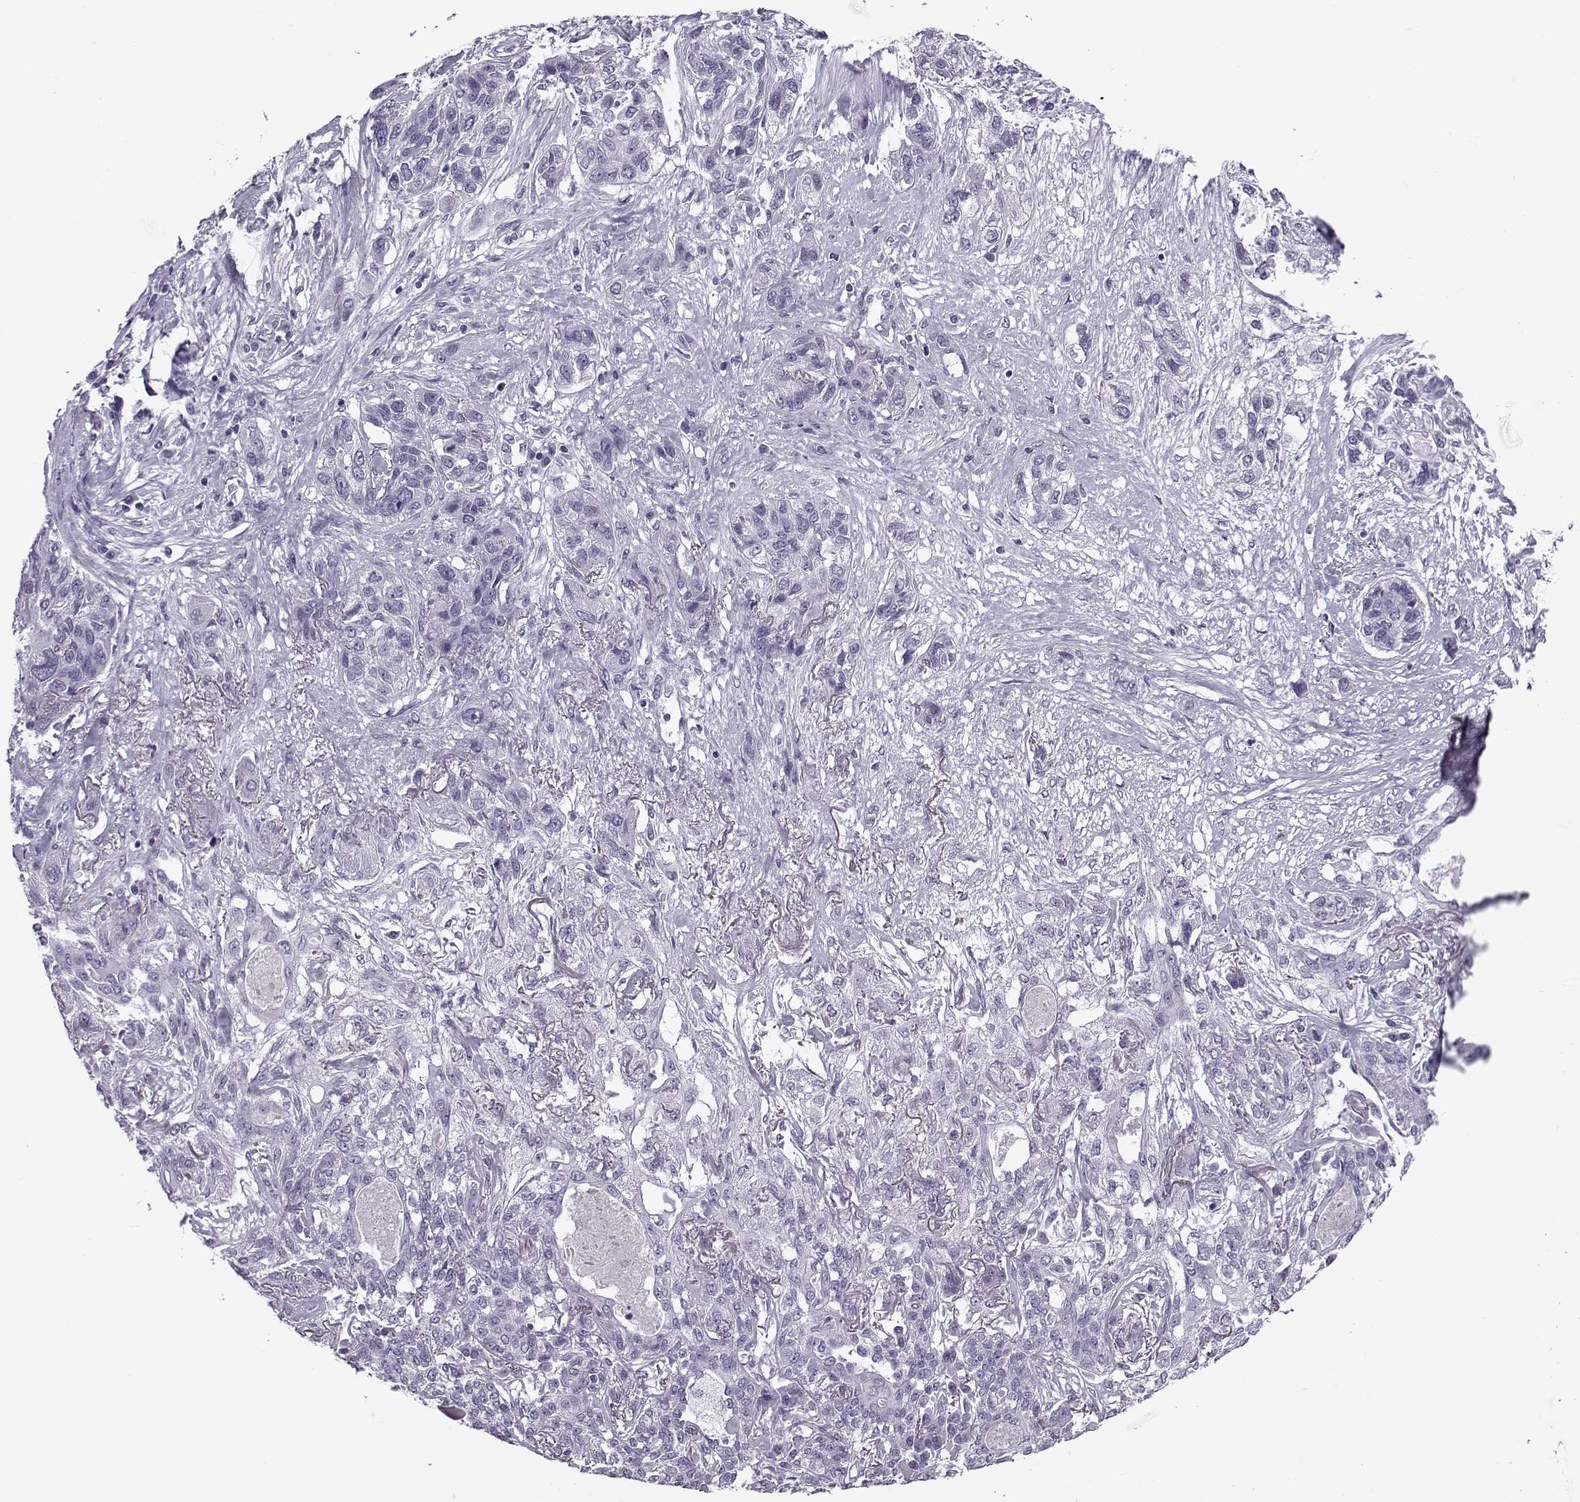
{"staining": {"intensity": "negative", "quantity": "none", "location": "none"}, "tissue": "lung cancer", "cell_type": "Tumor cells", "image_type": "cancer", "snomed": [{"axis": "morphology", "description": "Squamous cell carcinoma, NOS"}, {"axis": "topography", "description": "Lung"}], "caption": "A histopathology image of squamous cell carcinoma (lung) stained for a protein exhibits no brown staining in tumor cells. (Brightfield microscopy of DAB IHC at high magnification).", "gene": "OIP5", "patient": {"sex": "female", "age": 70}}